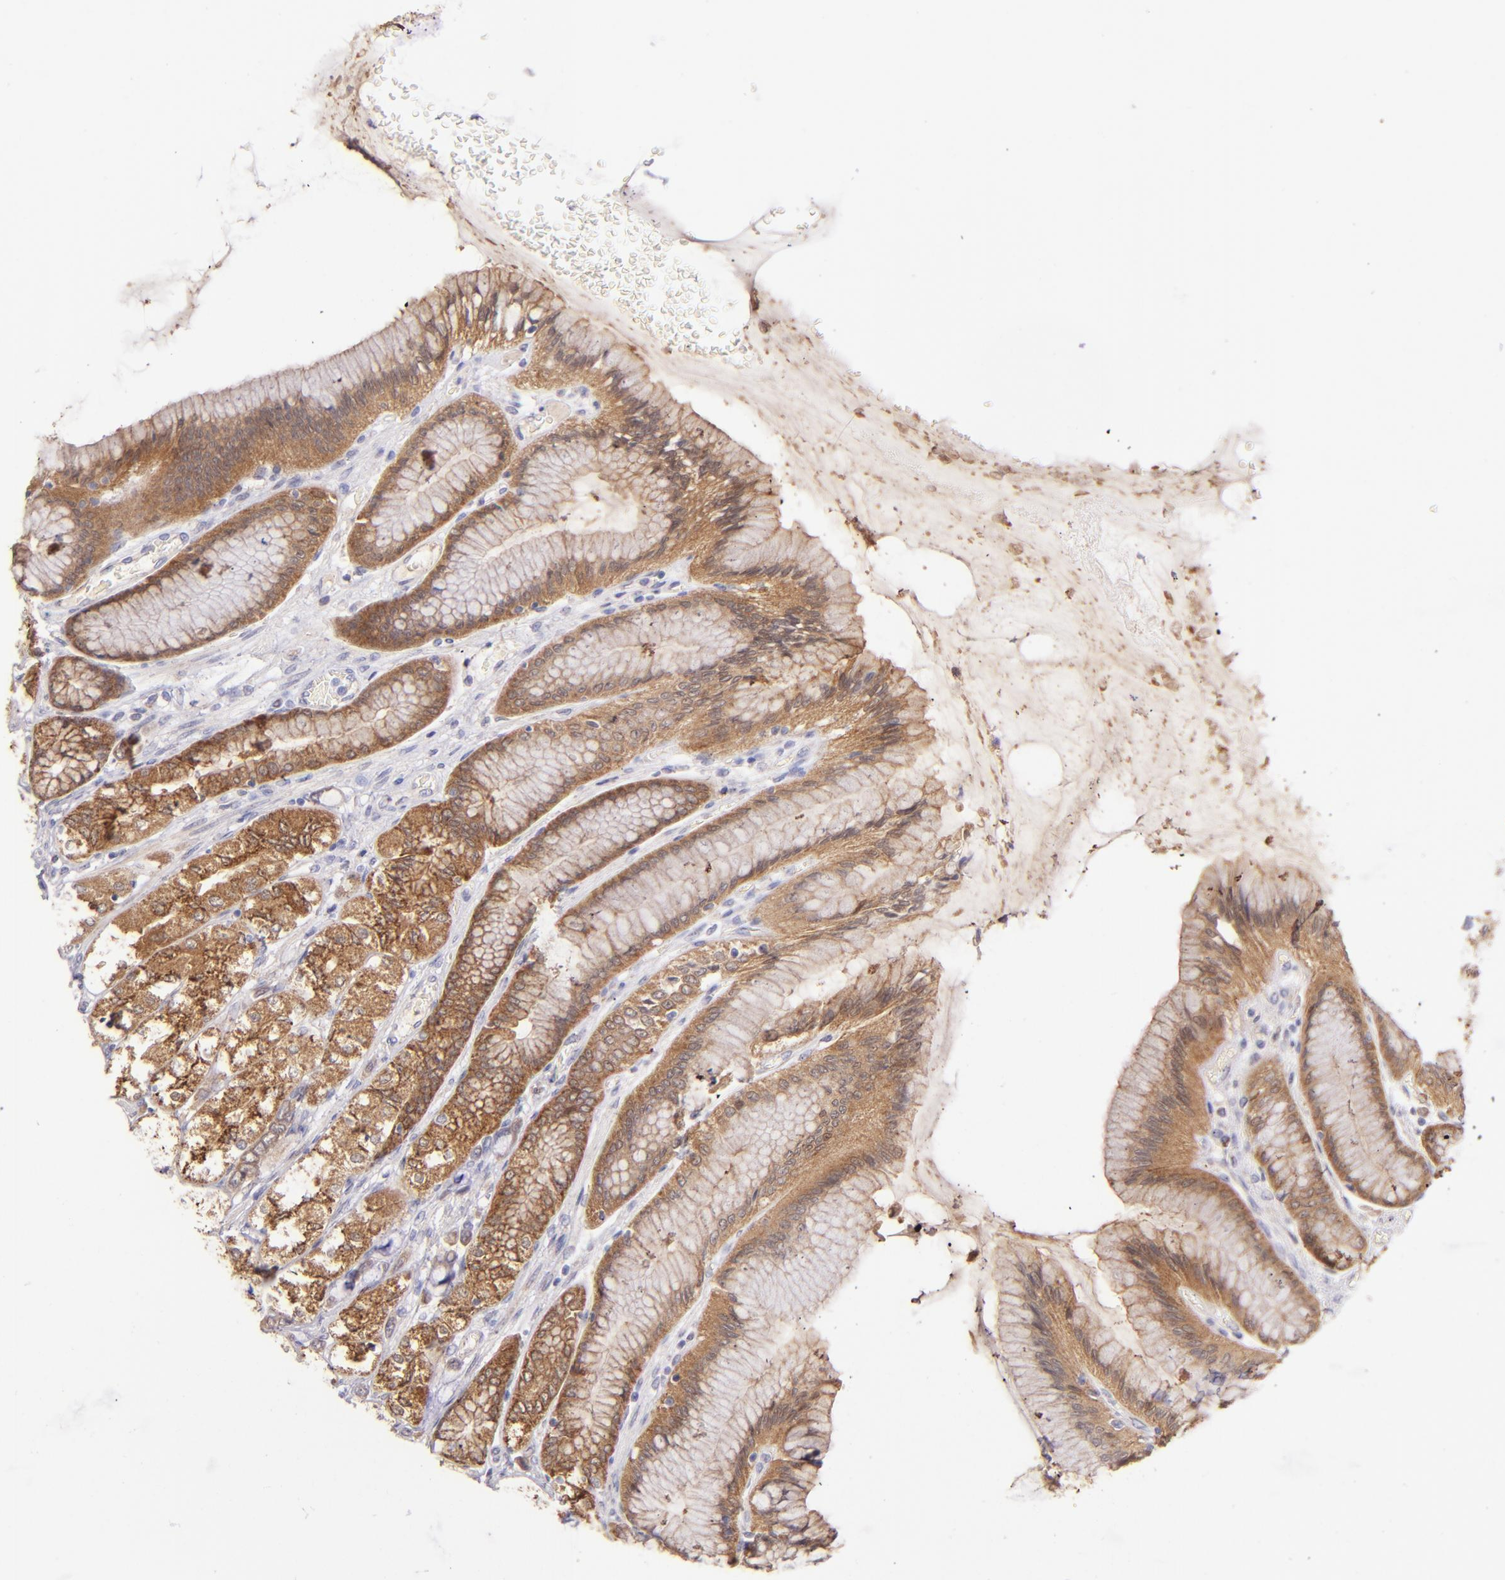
{"staining": {"intensity": "moderate", "quantity": ">75%", "location": "cytoplasmic/membranous"}, "tissue": "stomach", "cell_type": "Glandular cells", "image_type": "normal", "snomed": [{"axis": "morphology", "description": "Normal tissue, NOS"}, {"axis": "morphology", "description": "Adenocarcinoma, NOS"}, {"axis": "topography", "description": "Stomach"}, {"axis": "topography", "description": "Stomach, lower"}], "caption": "High-power microscopy captured an immunohistochemistry micrograph of benign stomach, revealing moderate cytoplasmic/membranous positivity in about >75% of glandular cells.", "gene": "SH2D4A", "patient": {"sex": "female", "age": 65}}